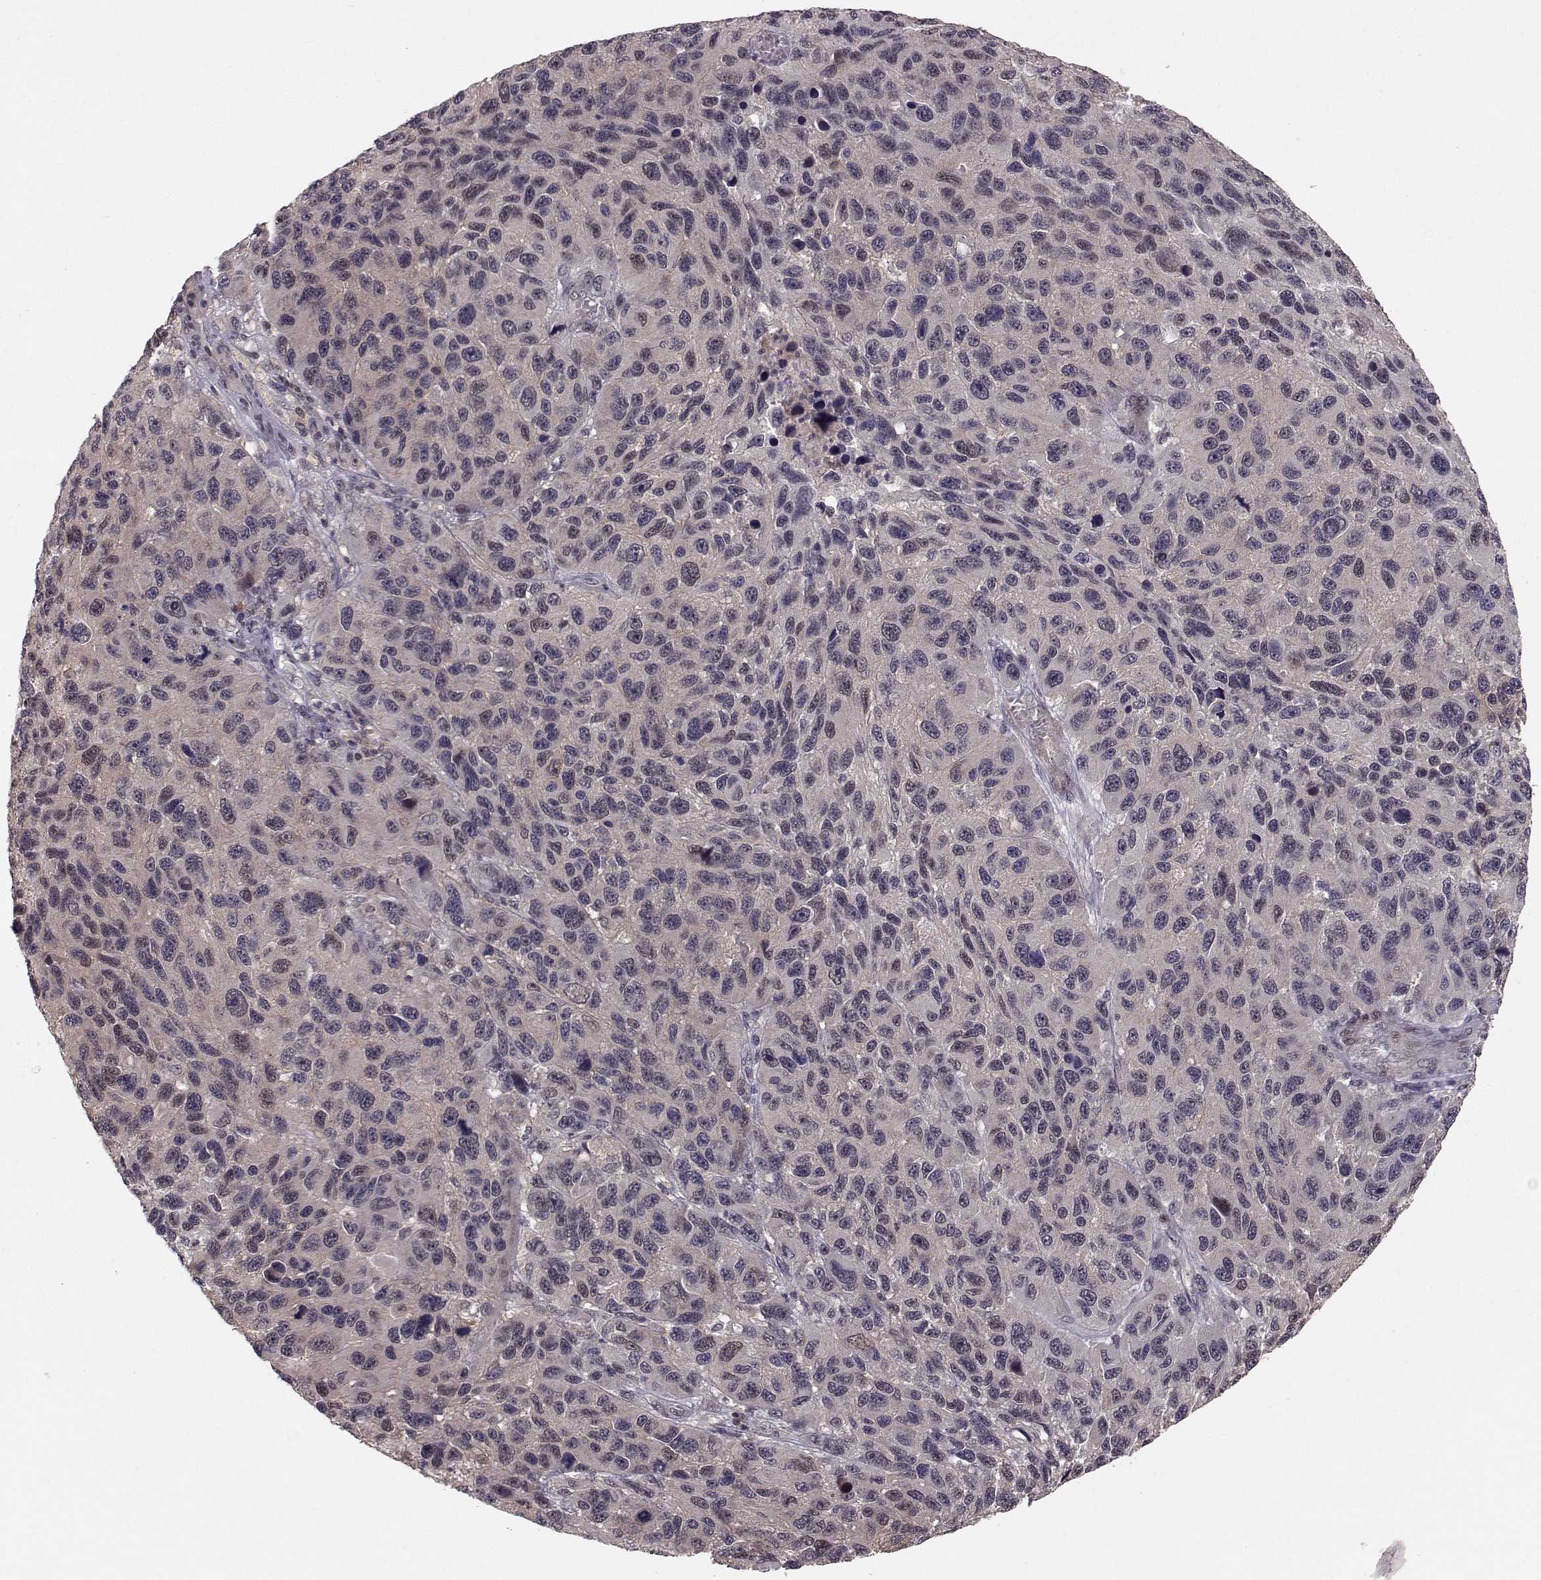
{"staining": {"intensity": "negative", "quantity": "none", "location": "none"}, "tissue": "melanoma", "cell_type": "Tumor cells", "image_type": "cancer", "snomed": [{"axis": "morphology", "description": "Malignant melanoma, NOS"}, {"axis": "topography", "description": "Skin"}], "caption": "This is an IHC micrograph of human malignant melanoma. There is no staining in tumor cells.", "gene": "PLEKHG3", "patient": {"sex": "male", "age": 53}}